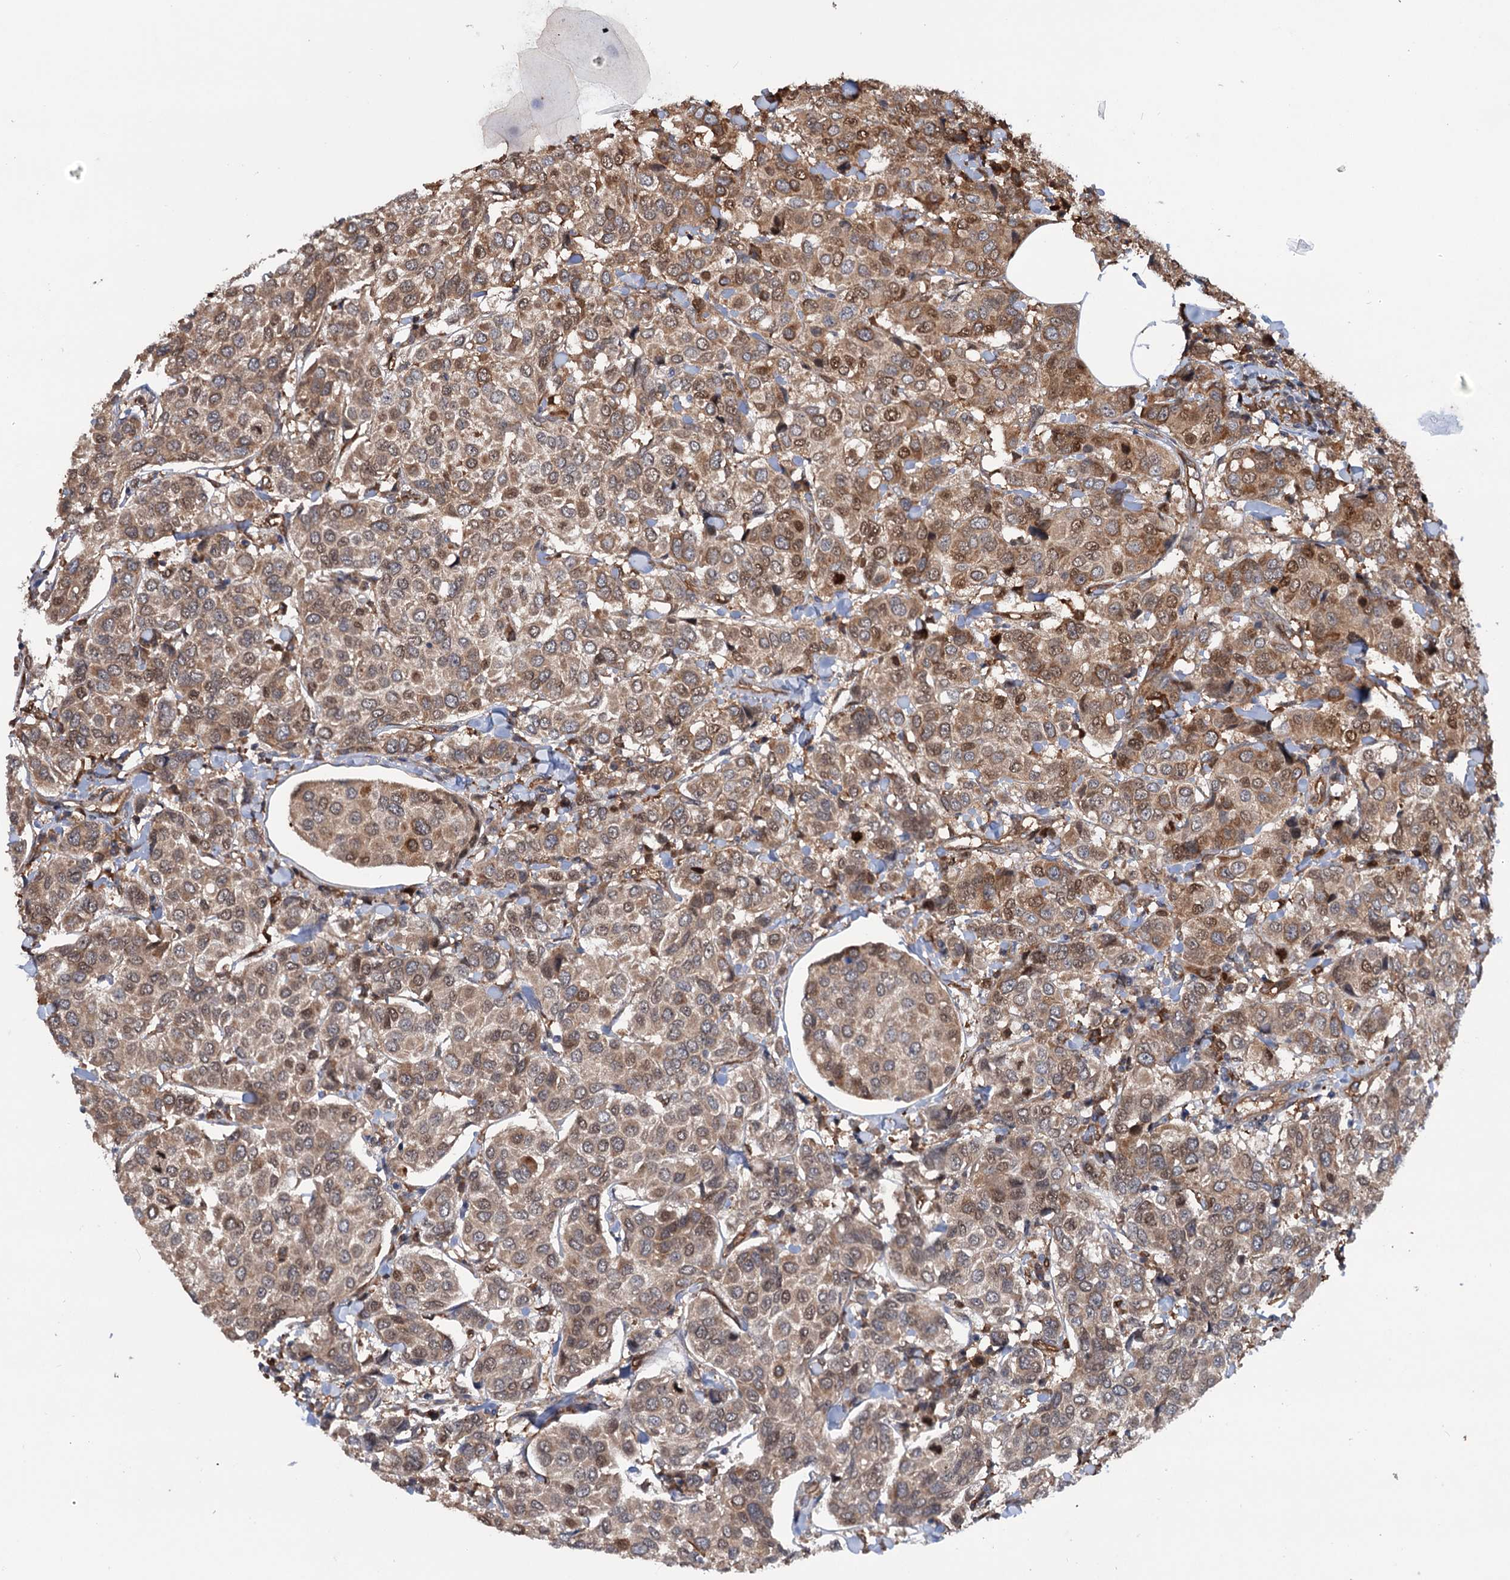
{"staining": {"intensity": "moderate", "quantity": ">75%", "location": "cytoplasmic/membranous,nuclear"}, "tissue": "breast cancer", "cell_type": "Tumor cells", "image_type": "cancer", "snomed": [{"axis": "morphology", "description": "Duct carcinoma"}, {"axis": "topography", "description": "Breast"}], "caption": "Moderate cytoplasmic/membranous and nuclear positivity for a protein is present in about >75% of tumor cells of breast invasive ductal carcinoma using immunohistochemistry (IHC).", "gene": "NCAPD2", "patient": {"sex": "female", "age": 55}}